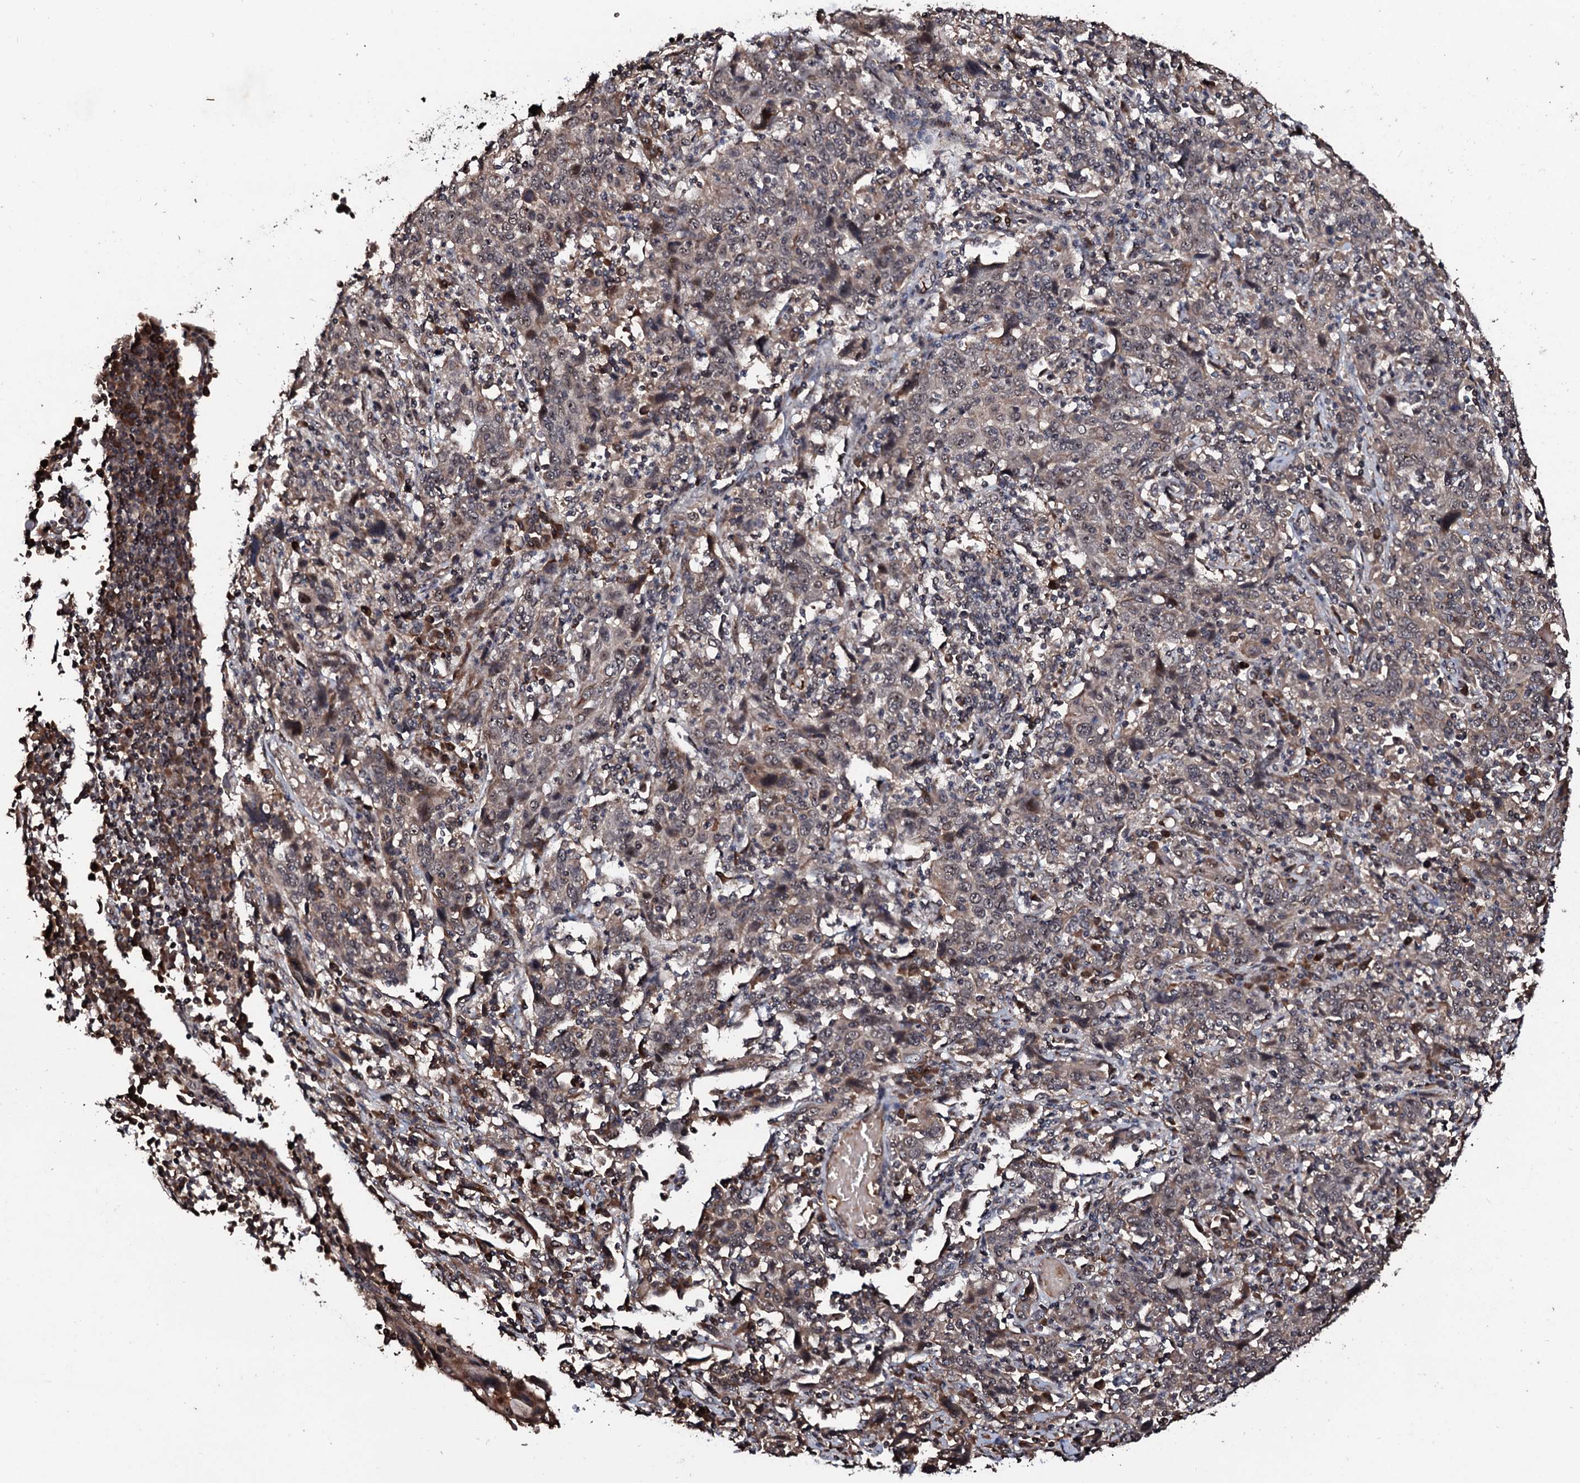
{"staining": {"intensity": "weak", "quantity": "25%-75%", "location": "cytoplasmic/membranous,nuclear"}, "tissue": "cervical cancer", "cell_type": "Tumor cells", "image_type": "cancer", "snomed": [{"axis": "morphology", "description": "Squamous cell carcinoma, NOS"}, {"axis": "topography", "description": "Cervix"}], "caption": "High-magnification brightfield microscopy of cervical squamous cell carcinoma stained with DAB (3,3'-diaminobenzidine) (brown) and counterstained with hematoxylin (blue). tumor cells exhibit weak cytoplasmic/membranous and nuclear expression is appreciated in about25%-75% of cells.", "gene": "SUPT7L", "patient": {"sex": "female", "age": 46}}